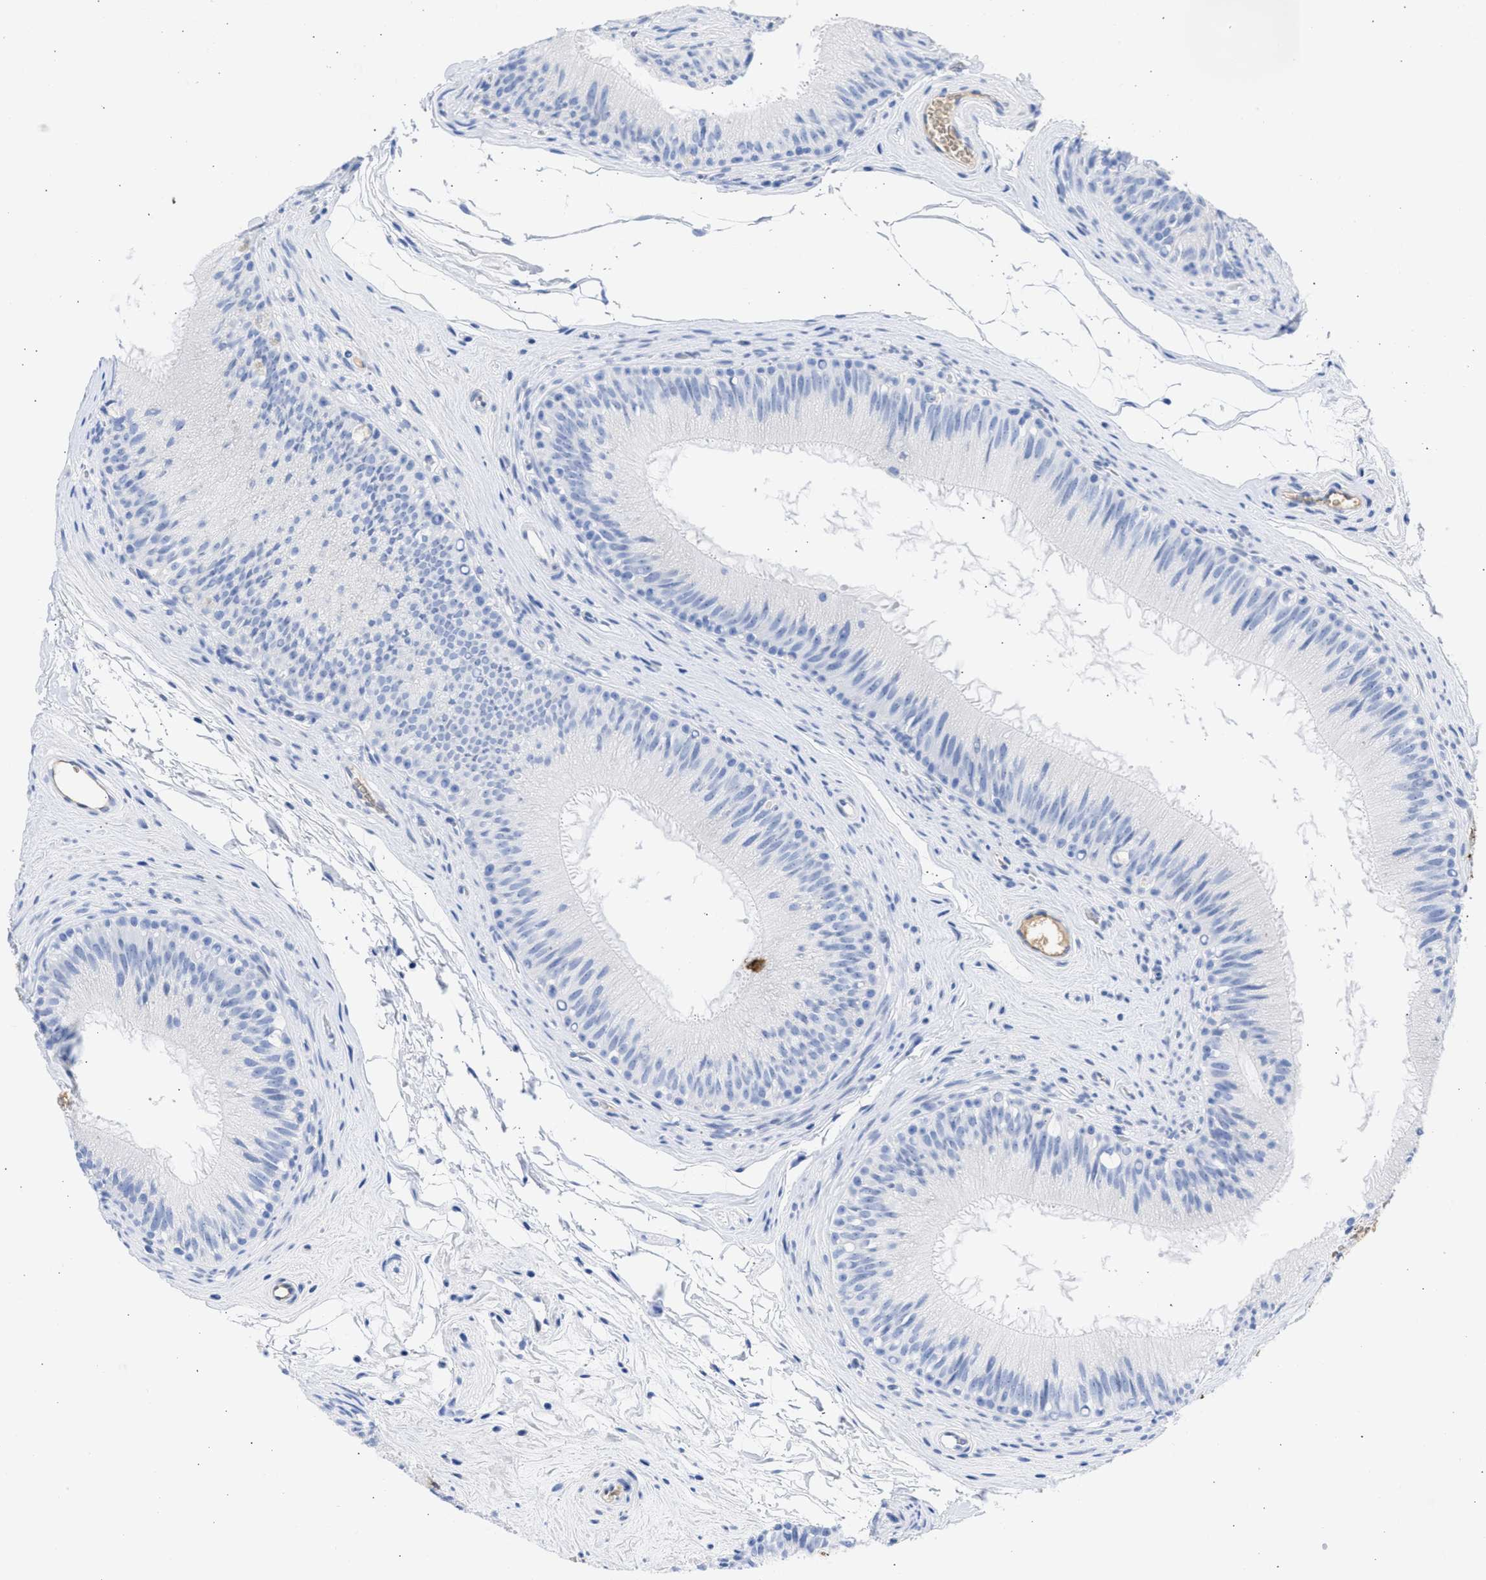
{"staining": {"intensity": "negative", "quantity": "none", "location": "none"}, "tissue": "epididymis", "cell_type": "Glandular cells", "image_type": "normal", "snomed": [{"axis": "morphology", "description": "Normal tissue, NOS"}, {"axis": "topography", "description": "Testis"}, {"axis": "topography", "description": "Epididymis"}], "caption": "Immunohistochemistry of normal epididymis displays no staining in glandular cells.", "gene": "RSPH1", "patient": {"sex": "male", "age": 36}}